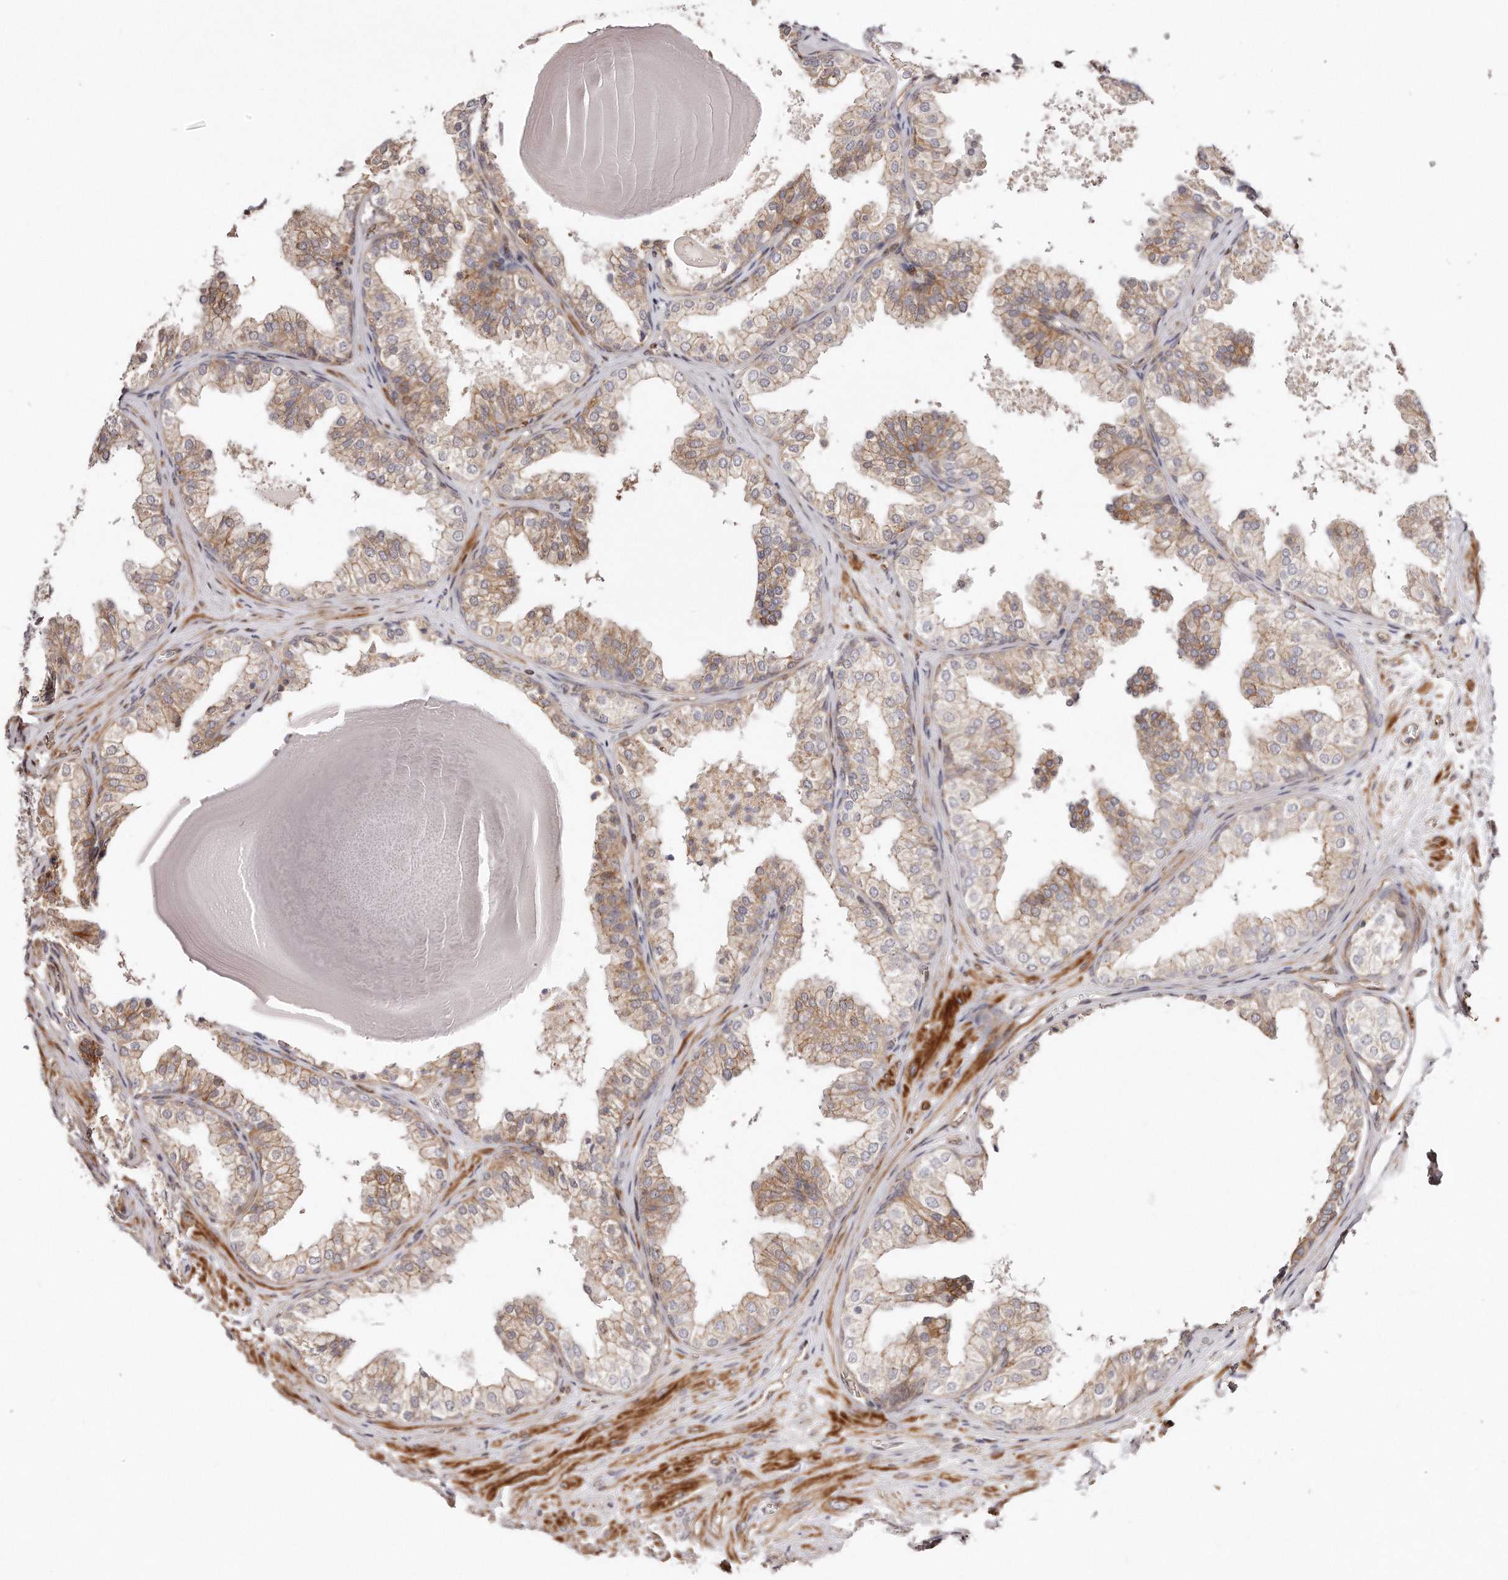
{"staining": {"intensity": "moderate", "quantity": "25%-75%", "location": "cytoplasmic/membranous"}, "tissue": "prostate", "cell_type": "Glandular cells", "image_type": "normal", "snomed": [{"axis": "morphology", "description": "Normal tissue, NOS"}, {"axis": "topography", "description": "Prostate"}], "caption": "Protein expression analysis of unremarkable human prostate reveals moderate cytoplasmic/membranous positivity in about 25%-75% of glandular cells.", "gene": "GBP4", "patient": {"sex": "male", "age": 48}}